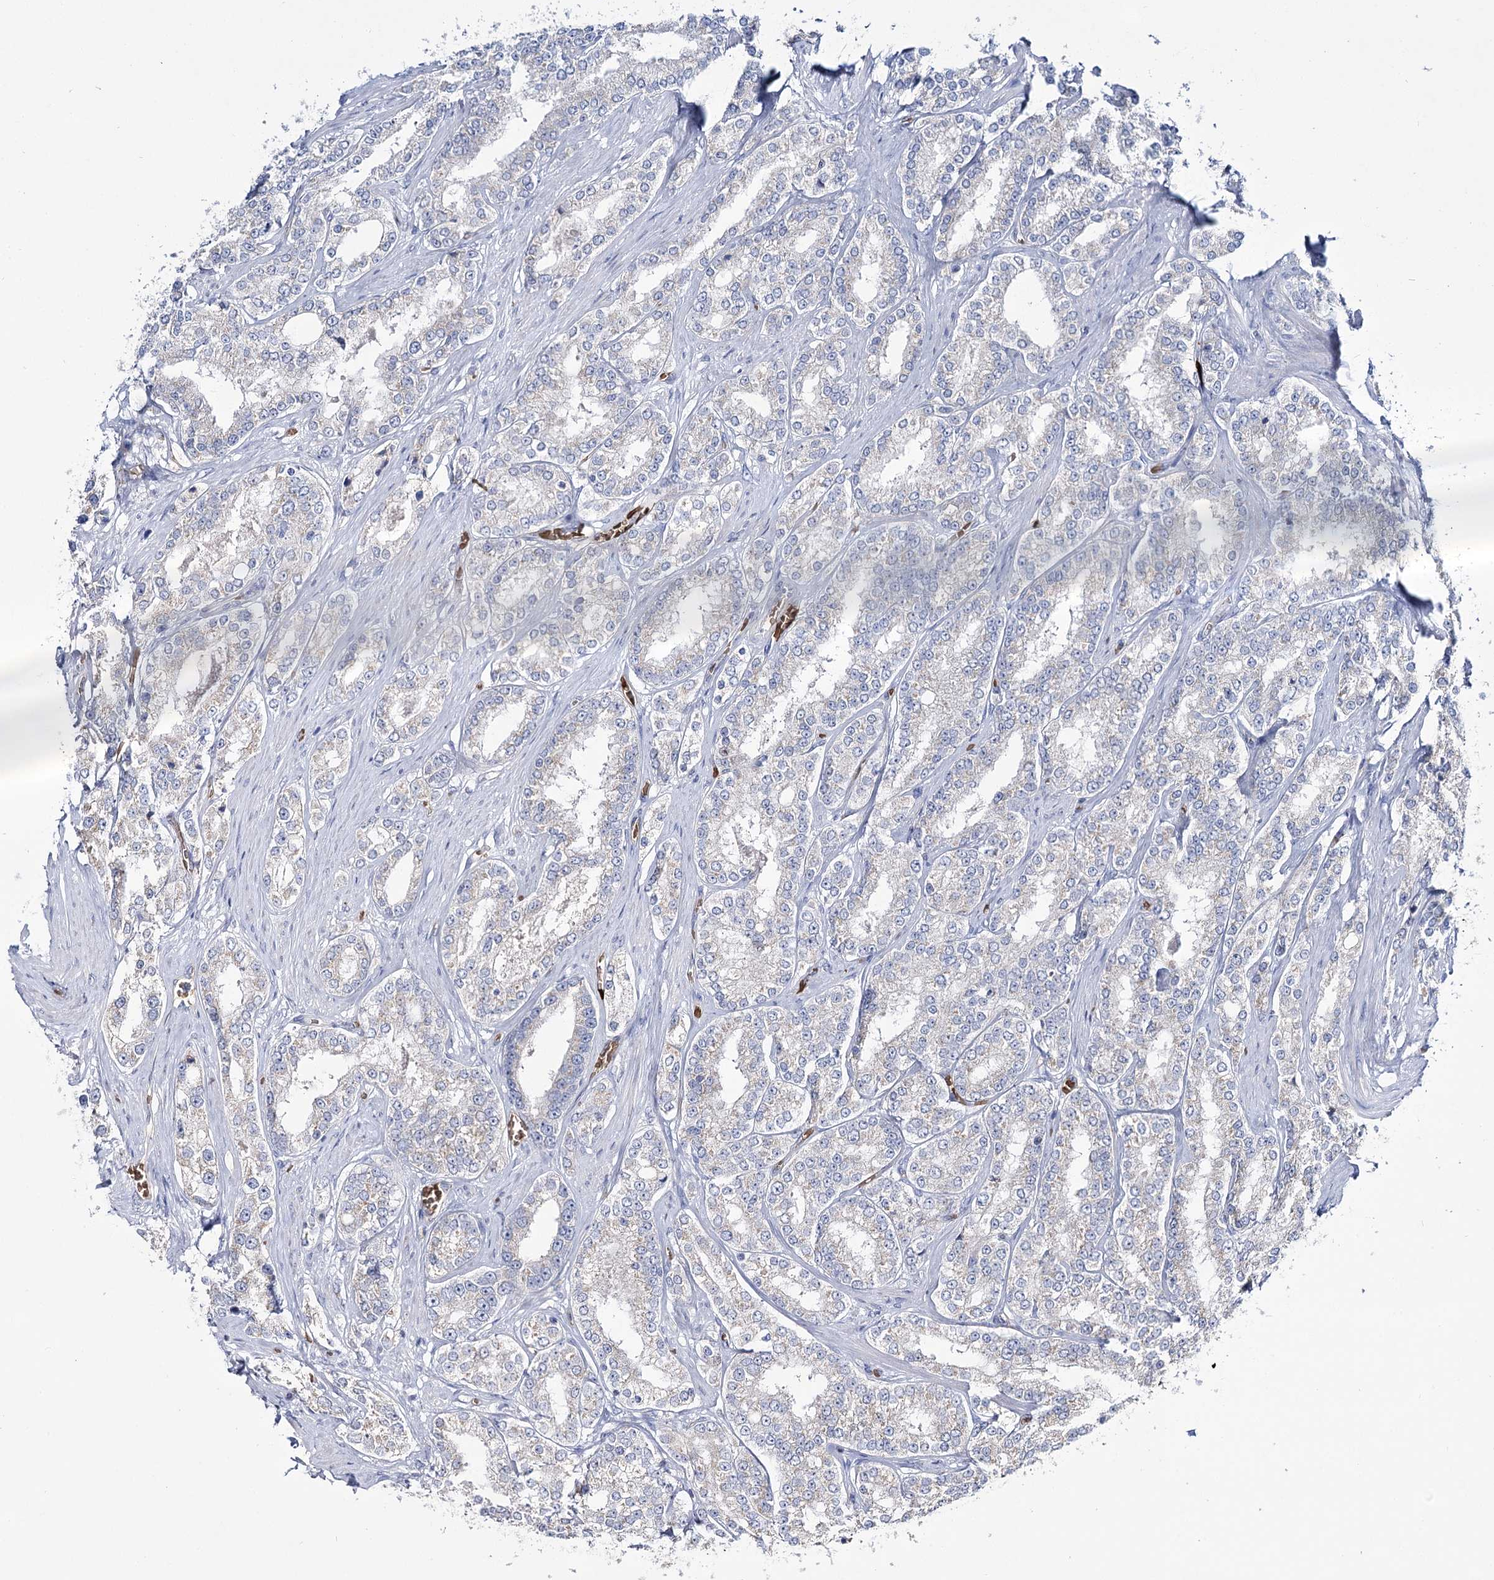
{"staining": {"intensity": "weak", "quantity": "<25%", "location": "cytoplasmic/membranous"}, "tissue": "prostate cancer", "cell_type": "Tumor cells", "image_type": "cancer", "snomed": [{"axis": "morphology", "description": "Normal tissue, NOS"}, {"axis": "morphology", "description": "Adenocarcinoma, High grade"}, {"axis": "topography", "description": "Prostate"}], "caption": "Prostate high-grade adenocarcinoma was stained to show a protein in brown. There is no significant staining in tumor cells.", "gene": "GBF1", "patient": {"sex": "male", "age": 83}}